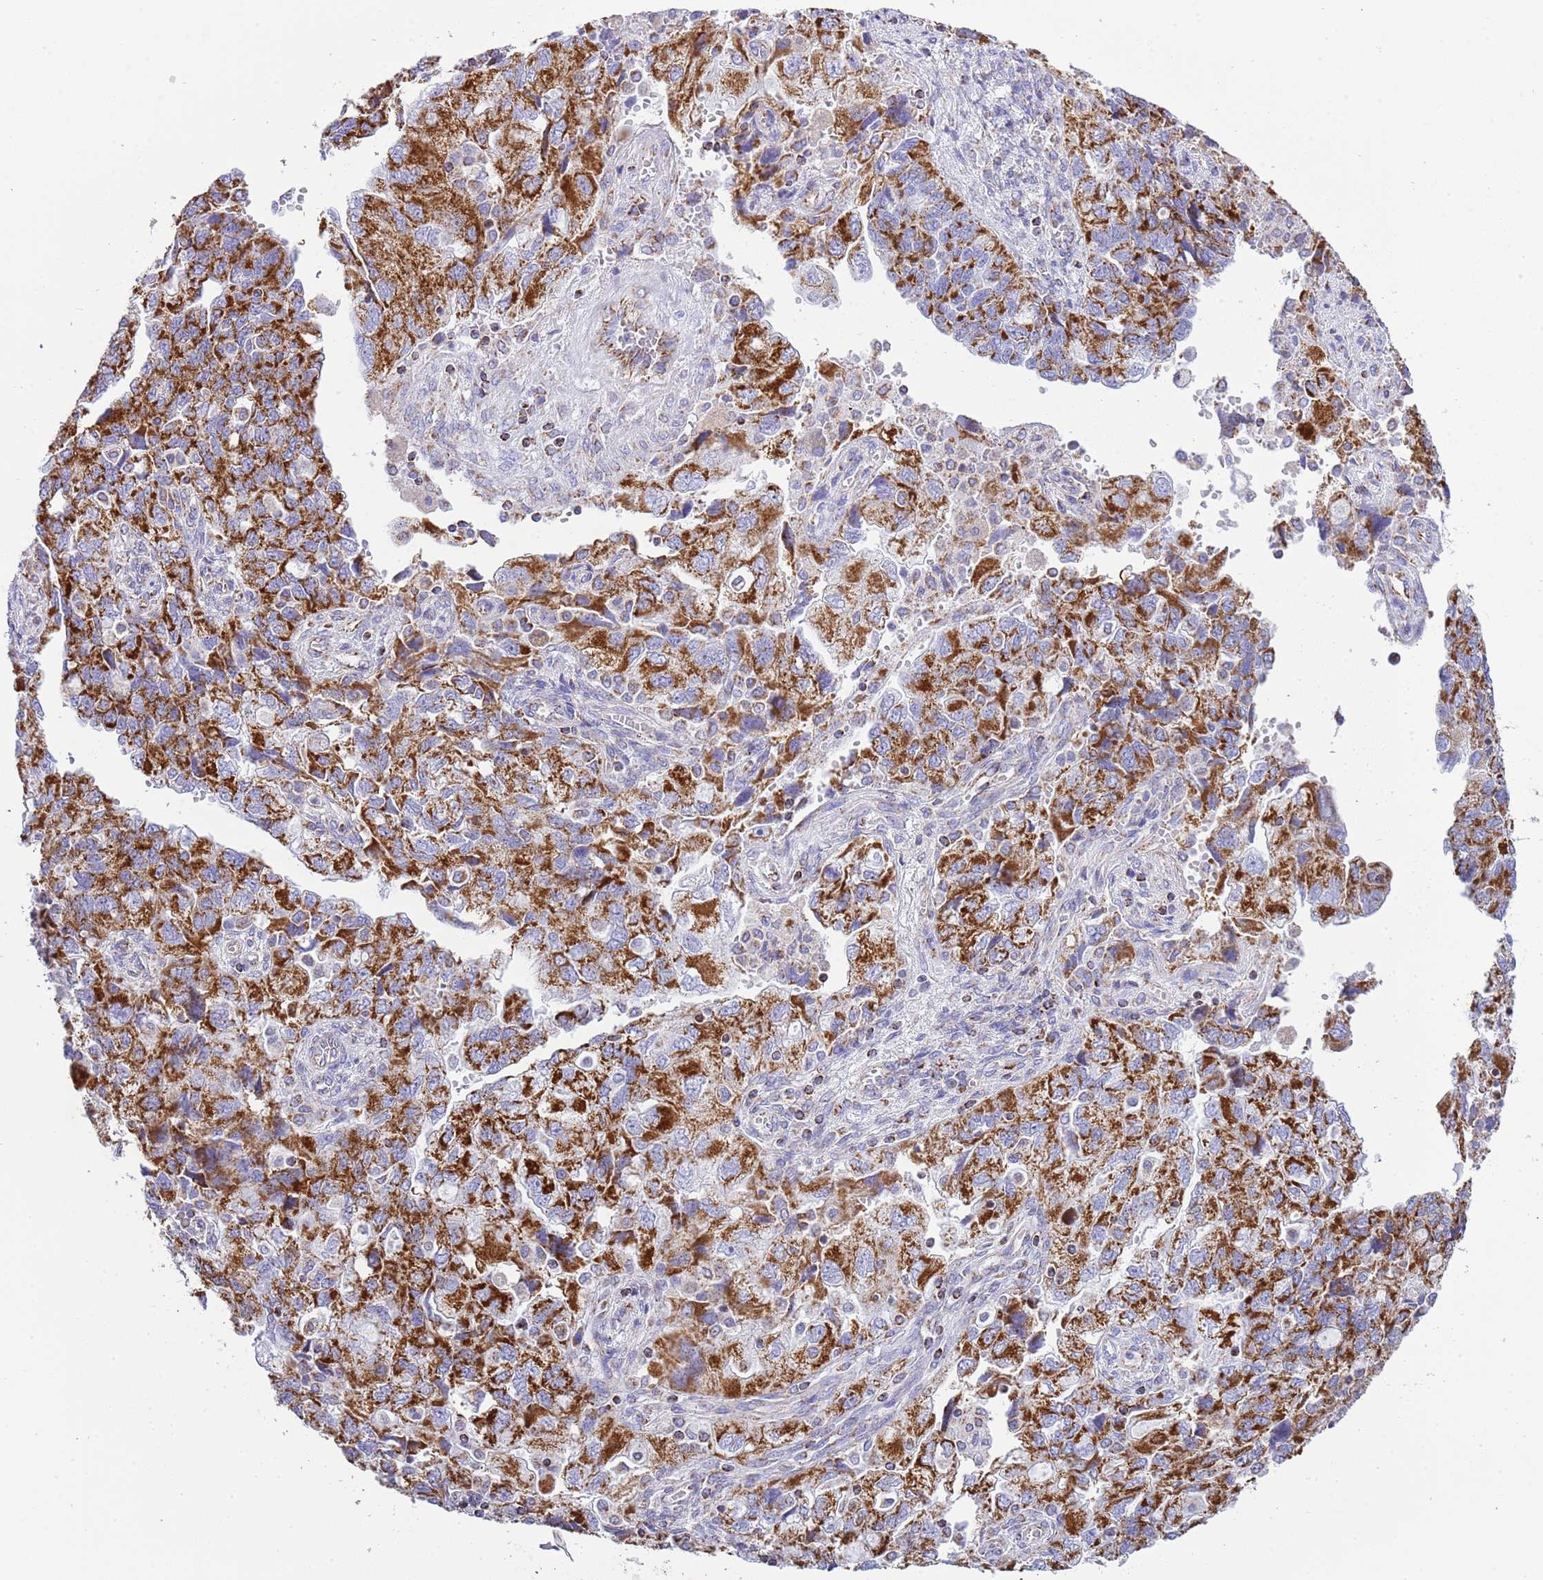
{"staining": {"intensity": "strong", "quantity": ">75%", "location": "cytoplasmic/membranous"}, "tissue": "ovarian cancer", "cell_type": "Tumor cells", "image_type": "cancer", "snomed": [{"axis": "morphology", "description": "Carcinoma, NOS"}, {"axis": "morphology", "description": "Cystadenocarcinoma, serous, NOS"}, {"axis": "topography", "description": "Ovary"}], "caption": "This image exhibits immunohistochemistry staining of human ovarian serous cystadenocarcinoma, with high strong cytoplasmic/membranous staining in about >75% of tumor cells.", "gene": "SUCLG2", "patient": {"sex": "female", "age": 69}}